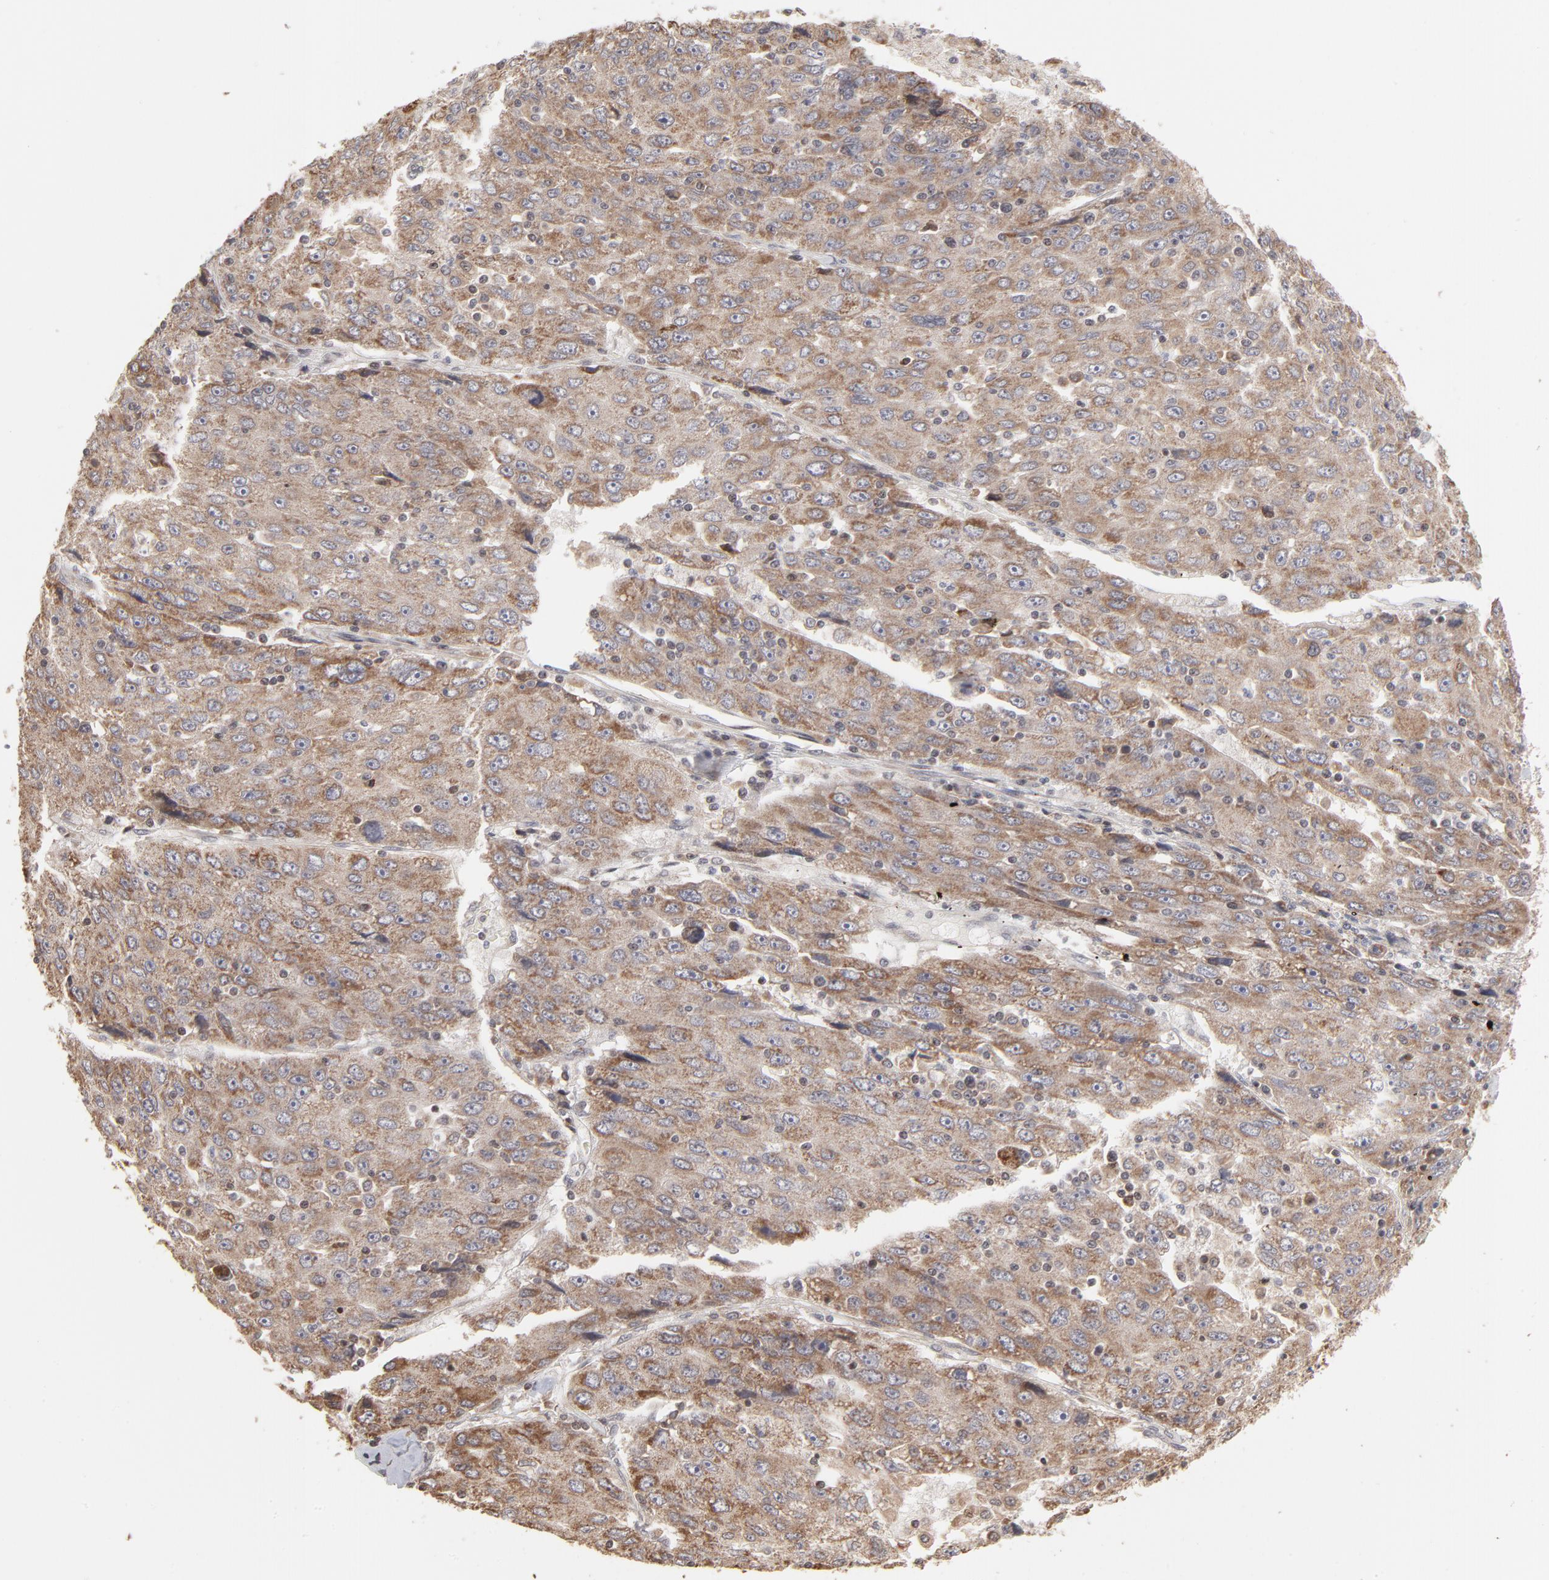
{"staining": {"intensity": "weak", "quantity": ">75%", "location": "cytoplasmic/membranous"}, "tissue": "liver cancer", "cell_type": "Tumor cells", "image_type": "cancer", "snomed": [{"axis": "morphology", "description": "Carcinoma, Hepatocellular, NOS"}, {"axis": "topography", "description": "Liver"}], "caption": "Protein expression analysis of human liver cancer (hepatocellular carcinoma) reveals weak cytoplasmic/membranous expression in approximately >75% of tumor cells.", "gene": "ARIH1", "patient": {"sex": "male", "age": 49}}